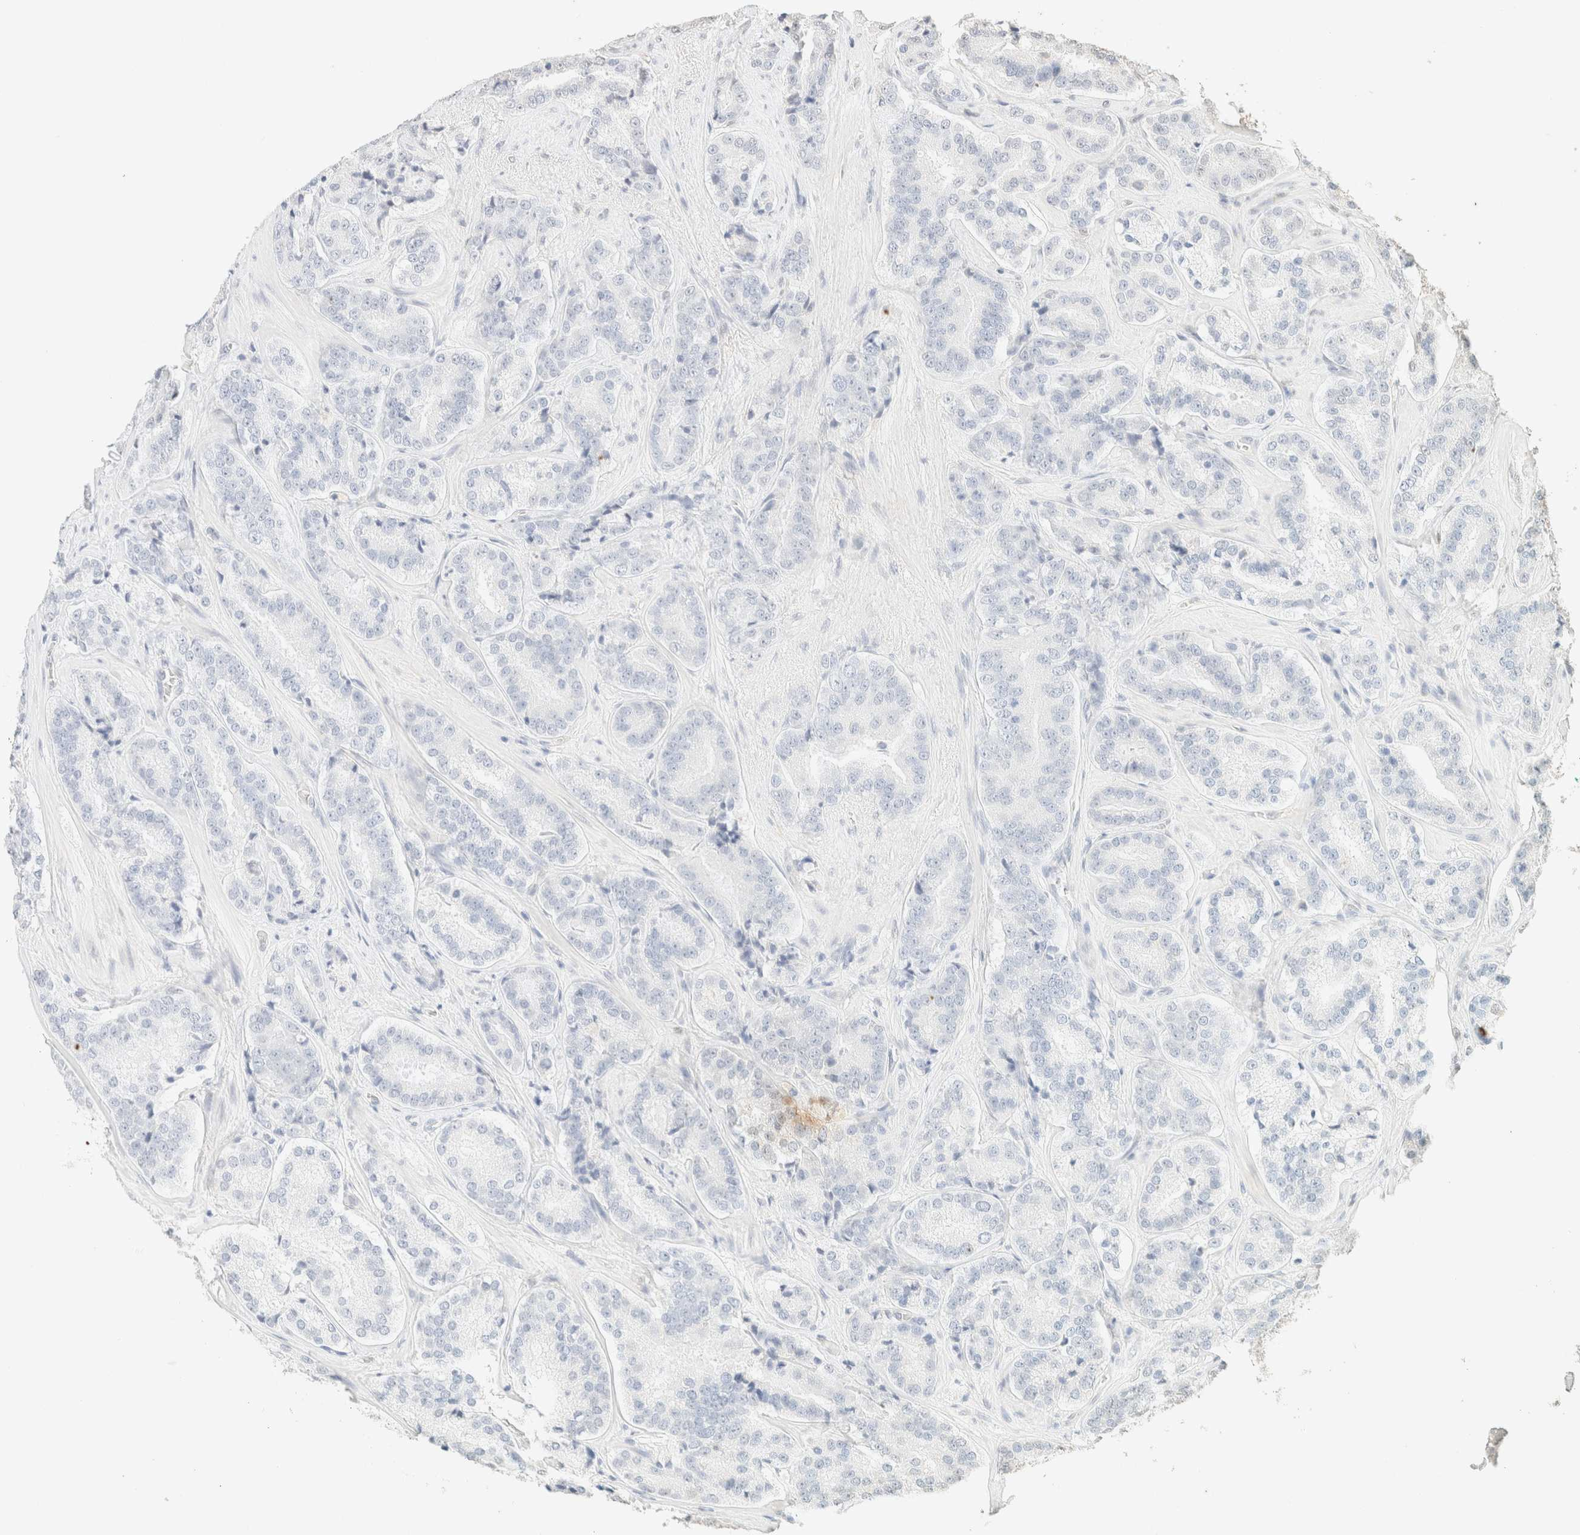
{"staining": {"intensity": "negative", "quantity": "none", "location": "none"}, "tissue": "prostate cancer", "cell_type": "Tumor cells", "image_type": "cancer", "snomed": [{"axis": "morphology", "description": "Adenocarcinoma, High grade"}, {"axis": "topography", "description": "Prostate"}], "caption": "Adenocarcinoma (high-grade) (prostate) was stained to show a protein in brown. There is no significant positivity in tumor cells. The staining is performed using DAB (3,3'-diaminobenzidine) brown chromogen with nuclei counter-stained in using hematoxylin.", "gene": "S100A13", "patient": {"sex": "male", "age": 60}}